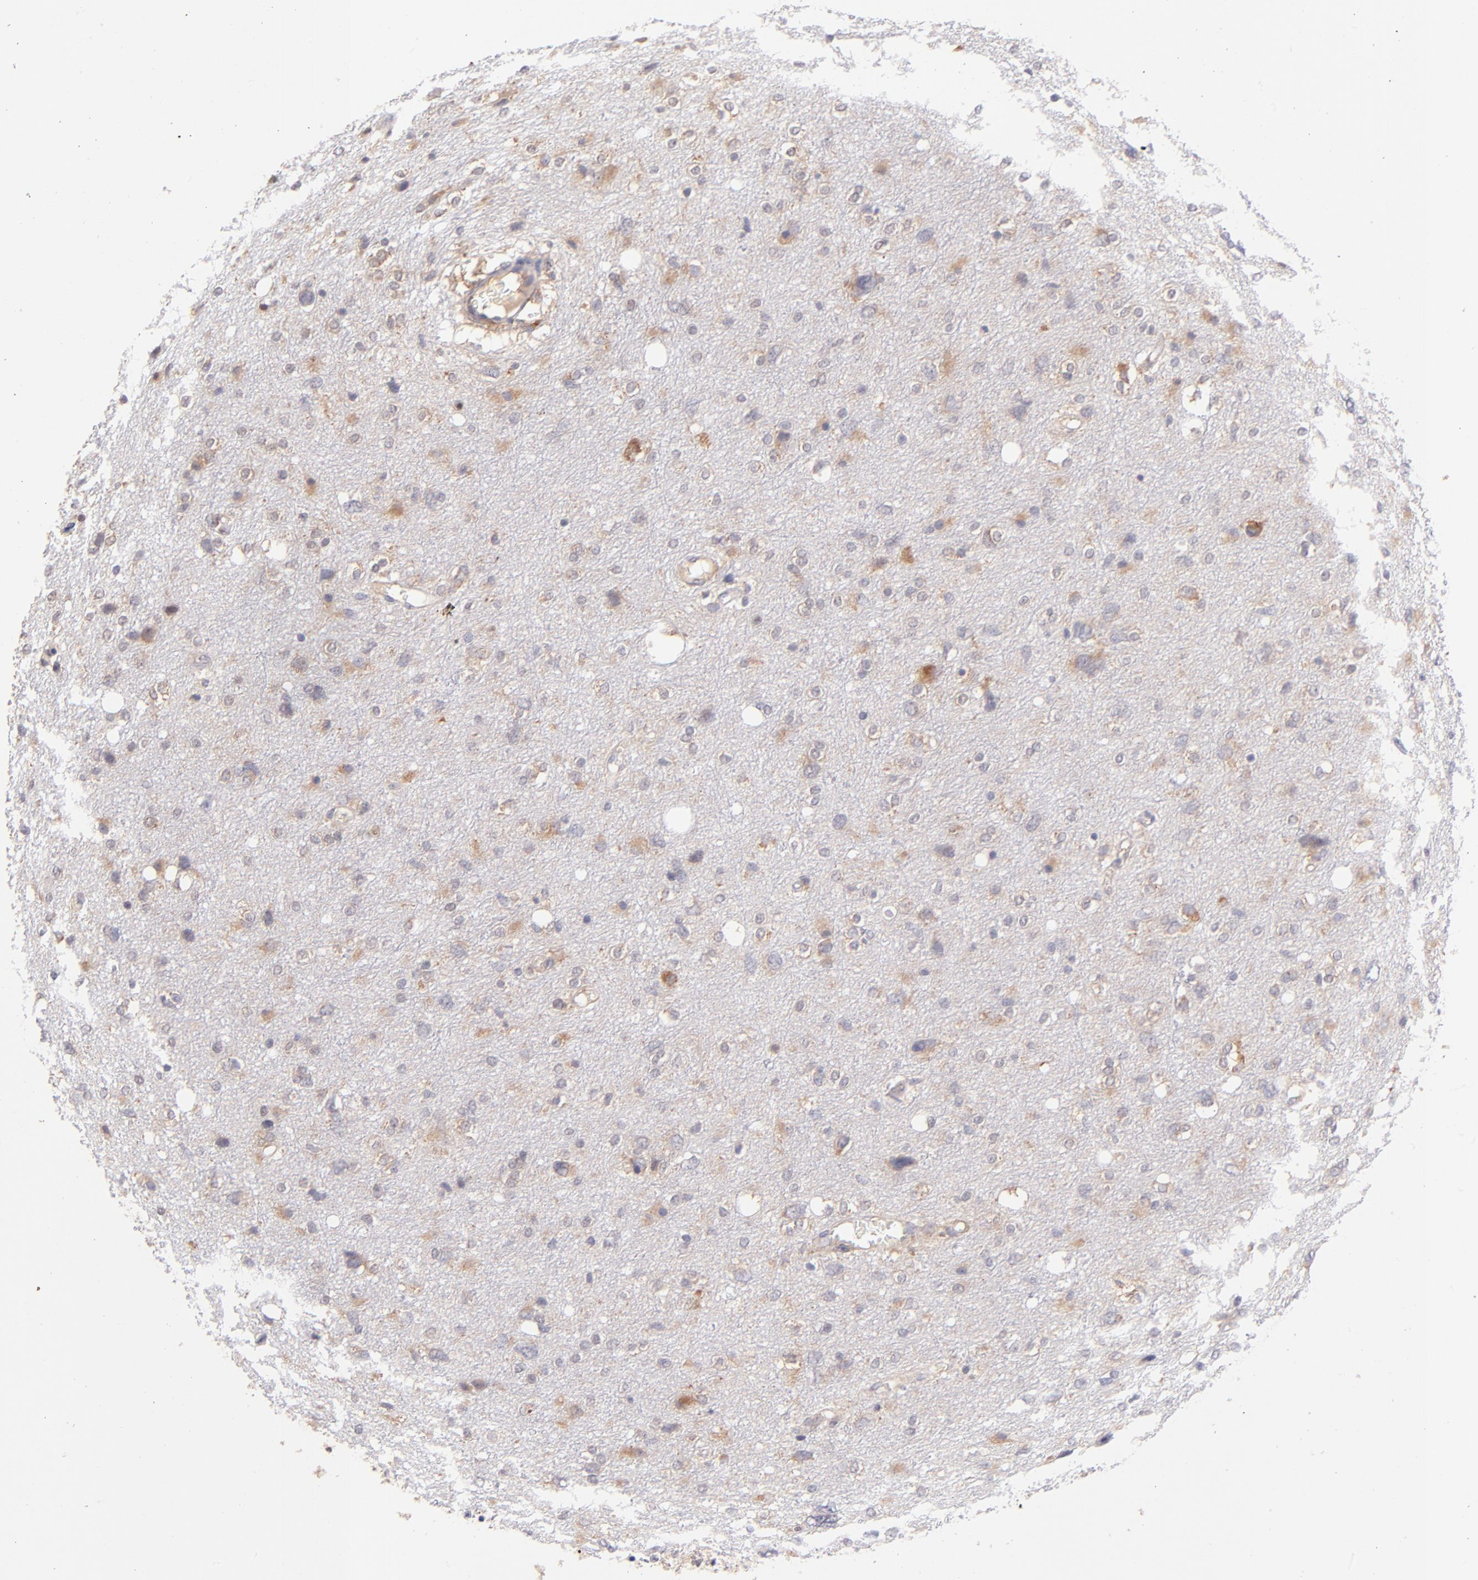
{"staining": {"intensity": "moderate", "quantity": "<25%", "location": "cytoplasmic/membranous"}, "tissue": "glioma", "cell_type": "Tumor cells", "image_type": "cancer", "snomed": [{"axis": "morphology", "description": "Glioma, malignant, High grade"}, {"axis": "topography", "description": "Brain"}], "caption": "There is low levels of moderate cytoplasmic/membranous staining in tumor cells of malignant glioma (high-grade), as demonstrated by immunohistochemical staining (brown color).", "gene": "RPL11", "patient": {"sex": "female", "age": 59}}